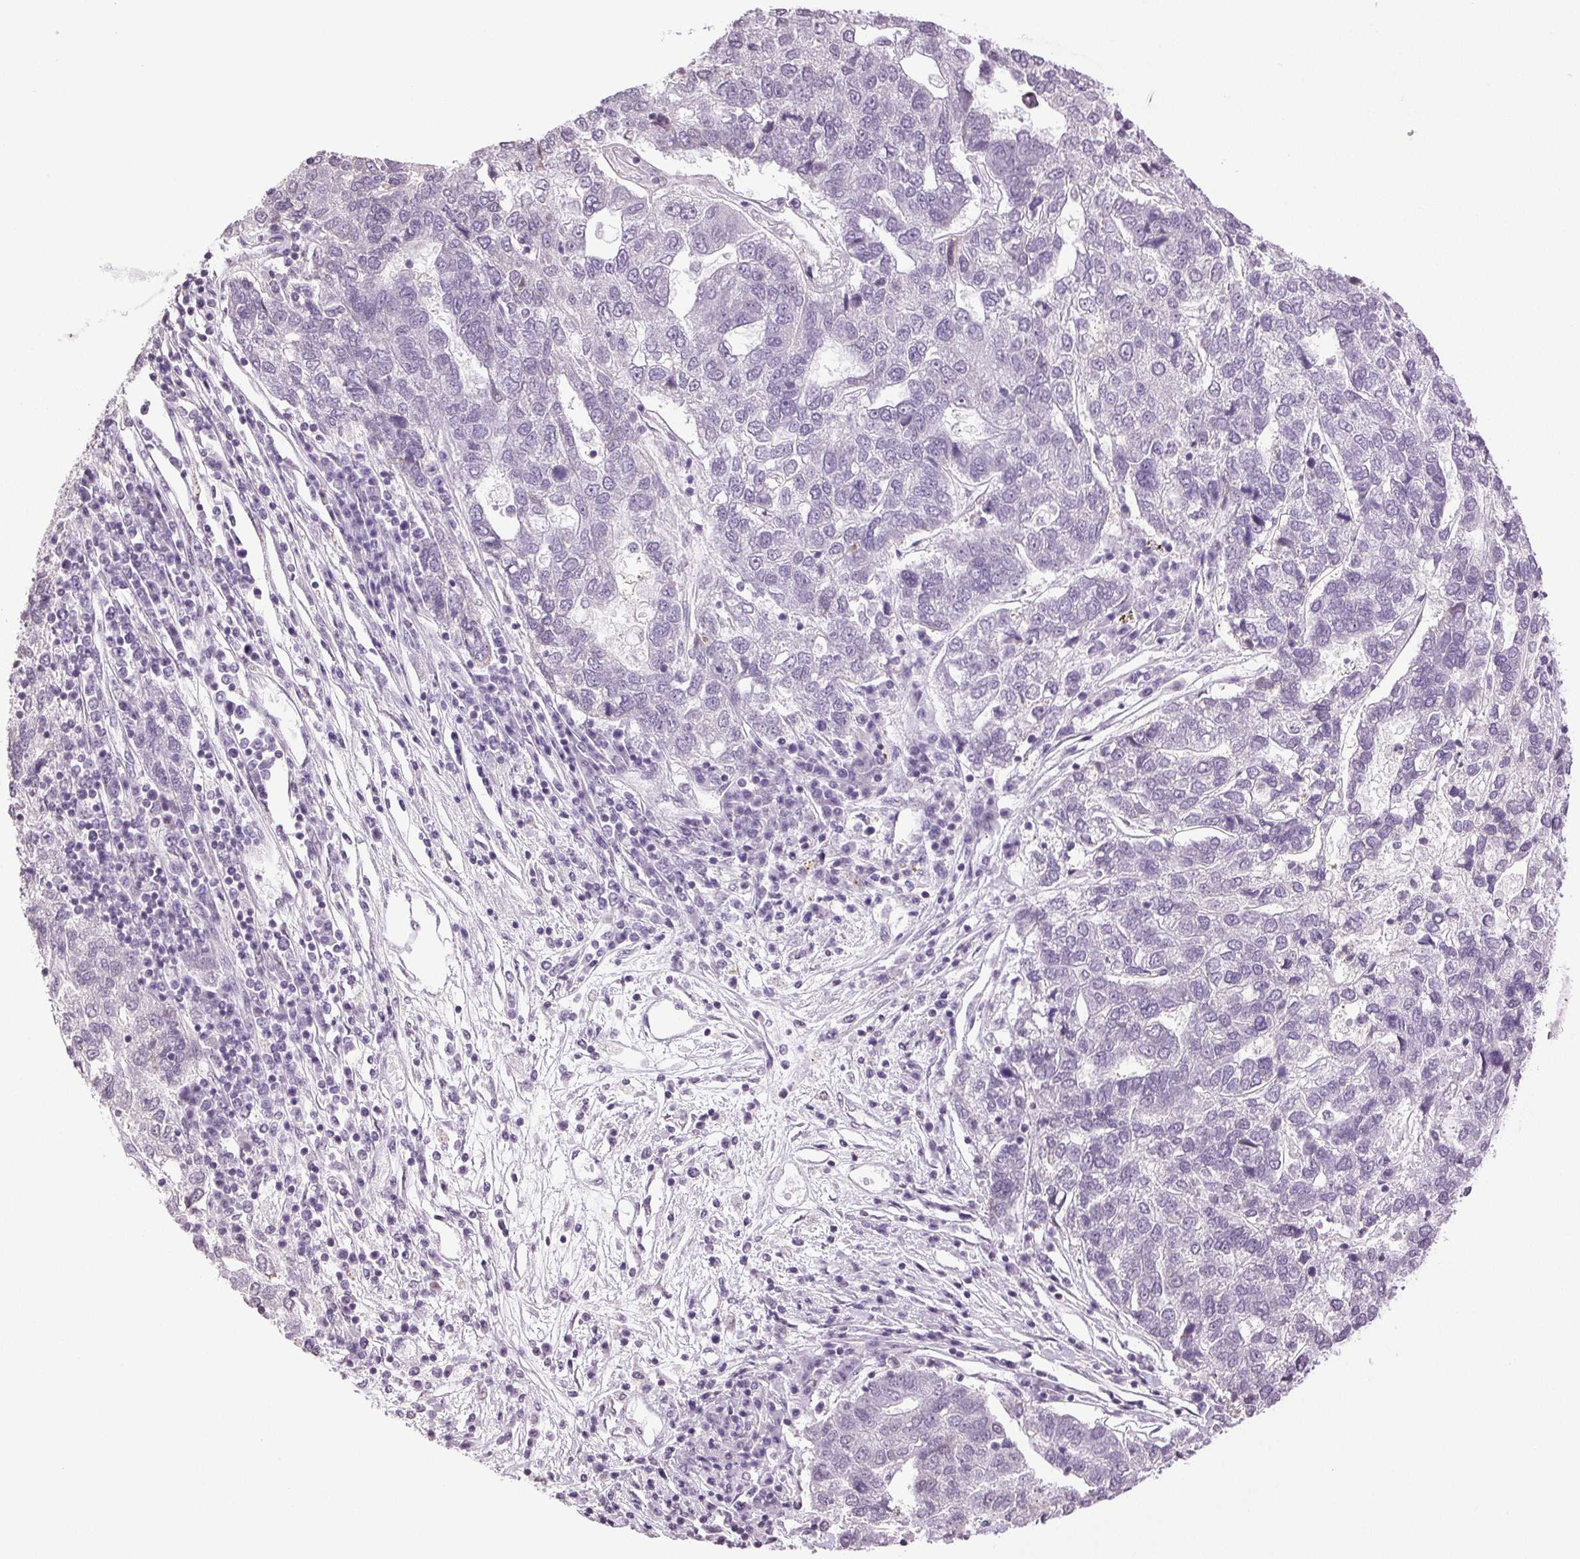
{"staining": {"intensity": "negative", "quantity": "none", "location": "none"}, "tissue": "pancreatic cancer", "cell_type": "Tumor cells", "image_type": "cancer", "snomed": [{"axis": "morphology", "description": "Adenocarcinoma, NOS"}, {"axis": "topography", "description": "Pancreas"}], "caption": "The immunohistochemistry (IHC) photomicrograph has no significant staining in tumor cells of pancreatic cancer tissue.", "gene": "TNNT3", "patient": {"sex": "female", "age": 61}}